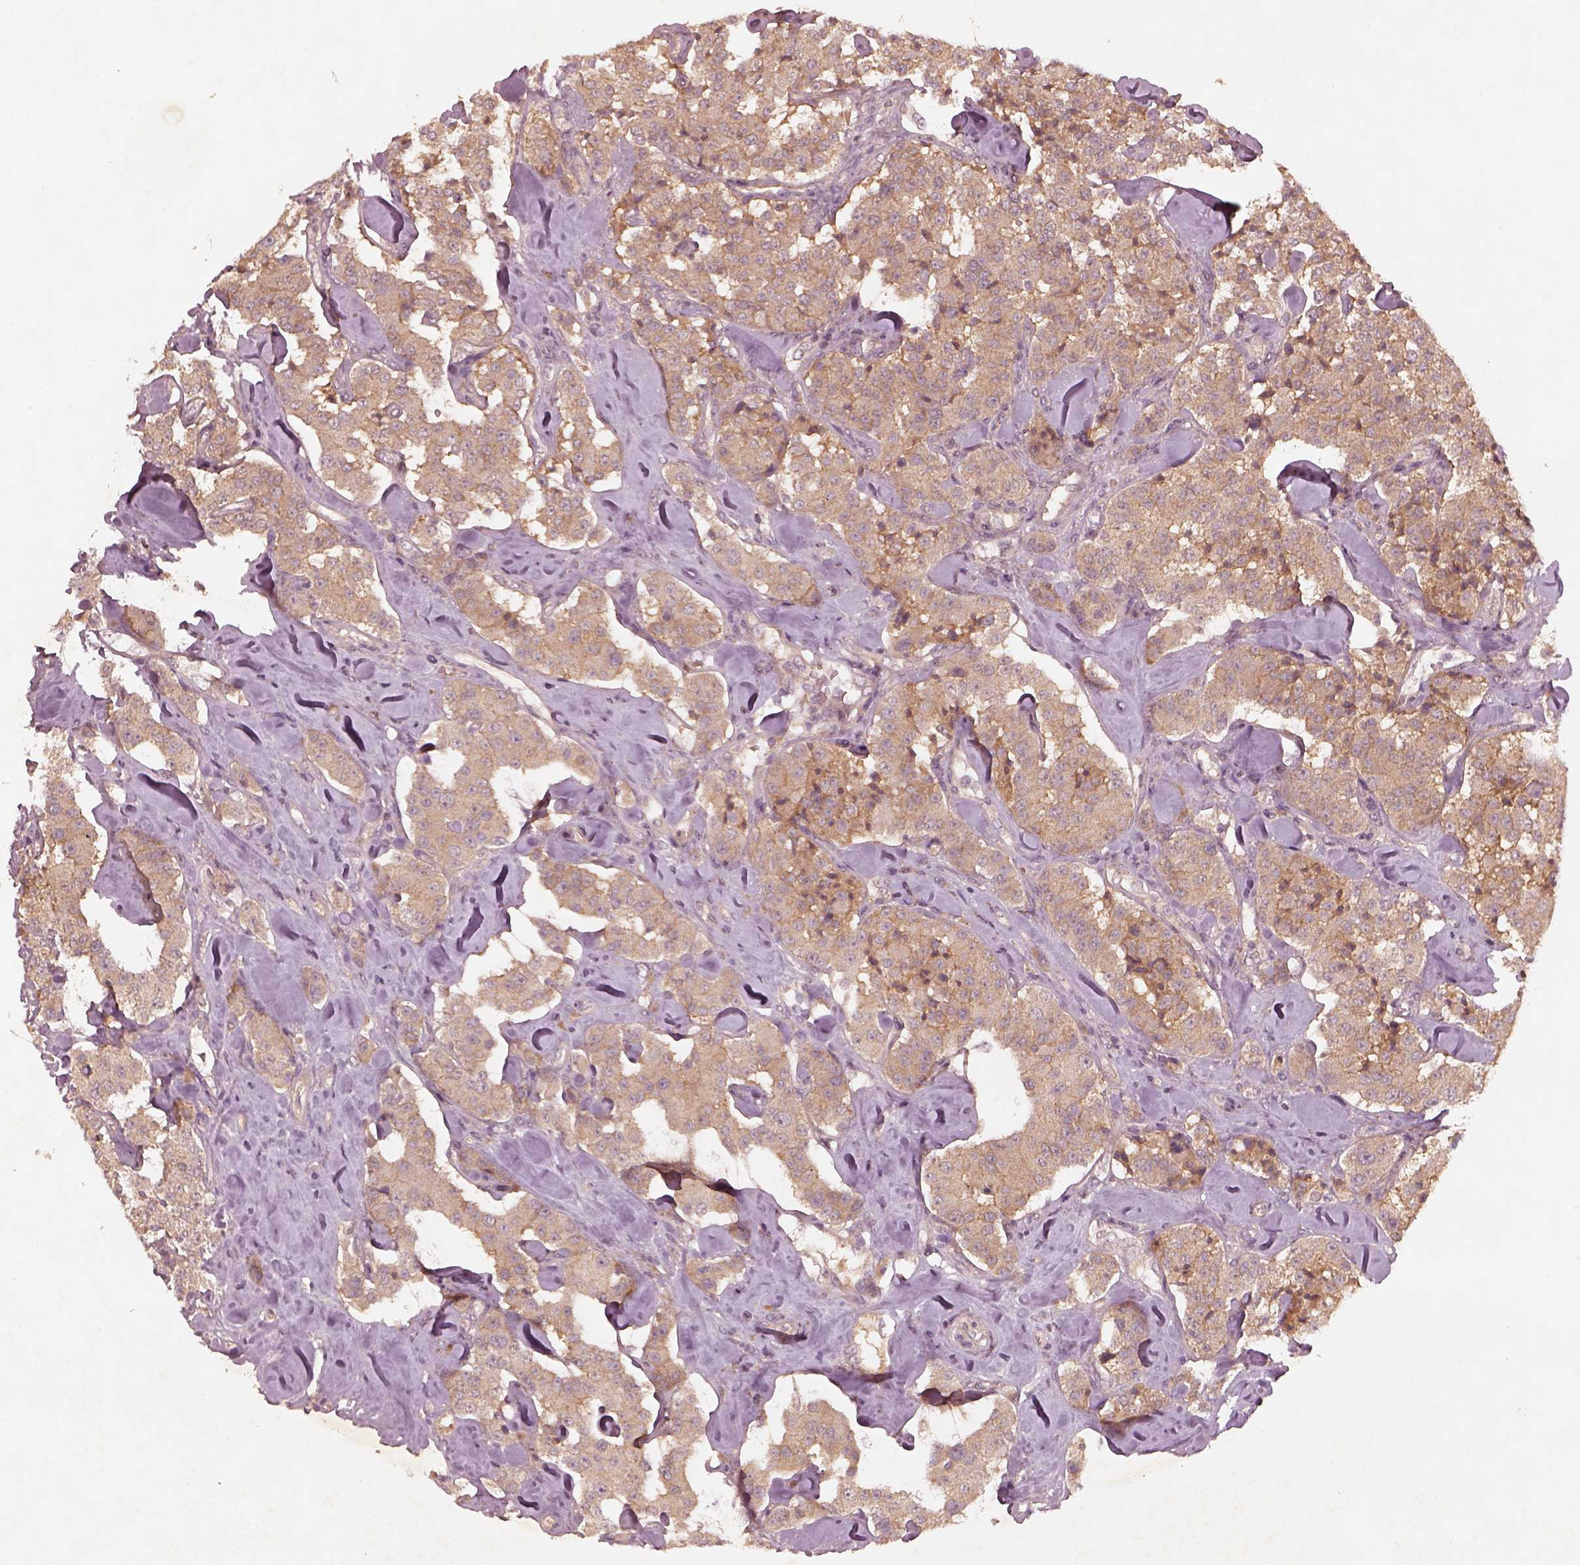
{"staining": {"intensity": "weak", "quantity": ">75%", "location": "cytoplasmic/membranous"}, "tissue": "carcinoid", "cell_type": "Tumor cells", "image_type": "cancer", "snomed": [{"axis": "morphology", "description": "Carcinoid, malignant, NOS"}, {"axis": "topography", "description": "Pancreas"}], "caption": "This is an image of immunohistochemistry staining of malignant carcinoid, which shows weak positivity in the cytoplasmic/membranous of tumor cells.", "gene": "FAM234A", "patient": {"sex": "male", "age": 41}}